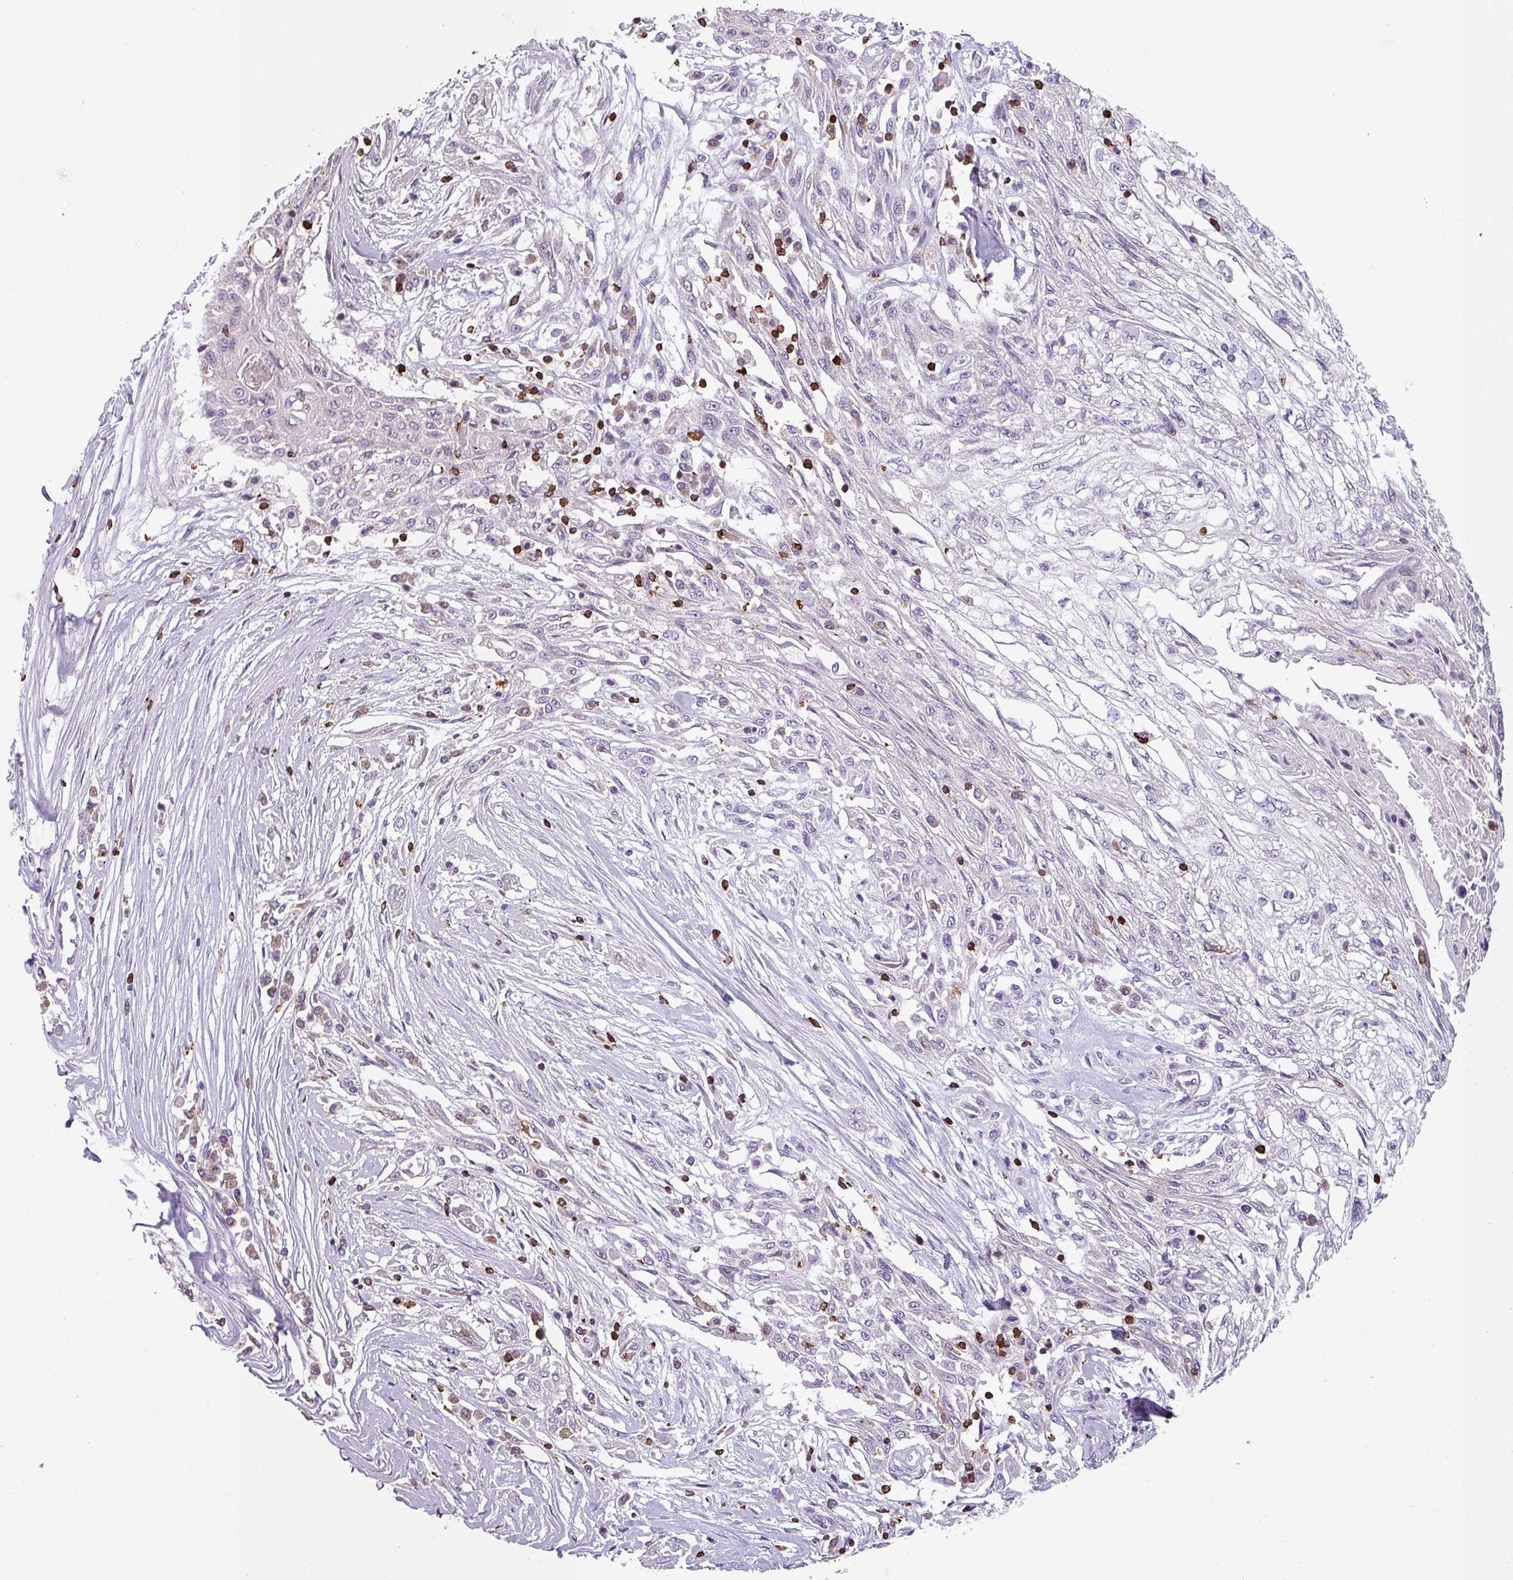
{"staining": {"intensity": "negative", "quantity": "none", "location": "none"}, "tissue": "skin cancer", "cell_type": "Tumor cells", "image_type": "cancer", "snomed": [{"axis": "morphology", "description": "Squamous cell carcinoma, NOS"}, {"axis": "morphology", "description": "Squamous cell carcinoma, metastatic, NOS"}, {"axis": "topography", "description": "Skin"}, {"axis": "topography", "description": "Lymph node"}], "caption": "Tumor cells are negative for brown protein staining in skin cancer.", "gene": "NEDD9", "patient": {"sex": "male", "age": 75}}